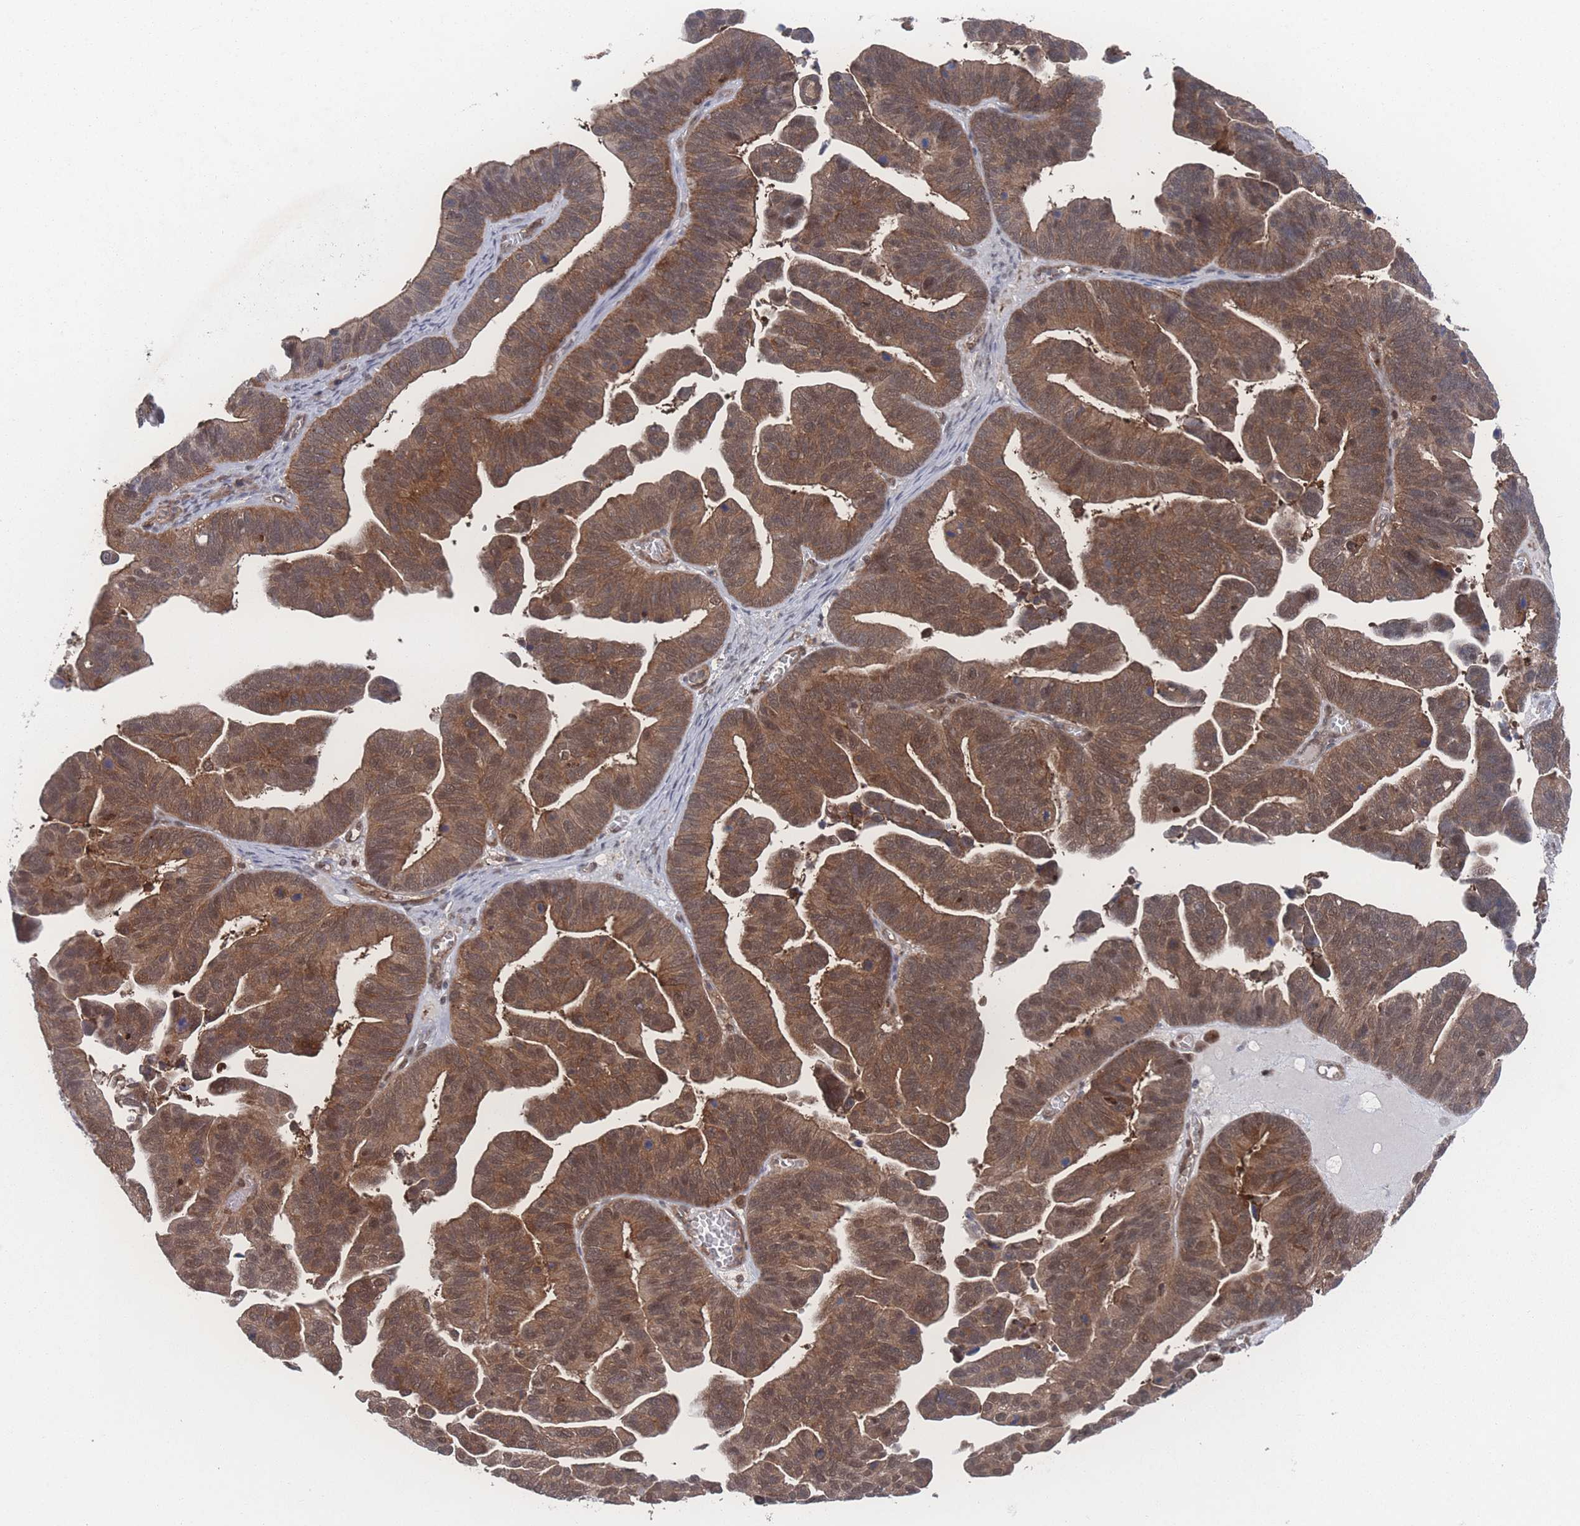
{"staining": {"intensity": "moderate", "quantity": ">75%", "location": "cytoplasmic/membranous,nuclear"}, "tissue": "ovarian cancer", "cell_type": "Tumor cells", "image_type": "cancer", "snomed": [{"axis": "morphology", "description": "Cystadenocarcinoma, serous, NOS"}, {"axis": "topography", "description": "Ovary"}], "caption": "A medium amount of moderate cytoplasmic/membranous and nuclear expression is appreciated in about >75% of tumor cells in ovarian serous cystadenocarcinoma tissue.", "gene": "PSMA1", "patient": {"sex": "female", "age": 56}}